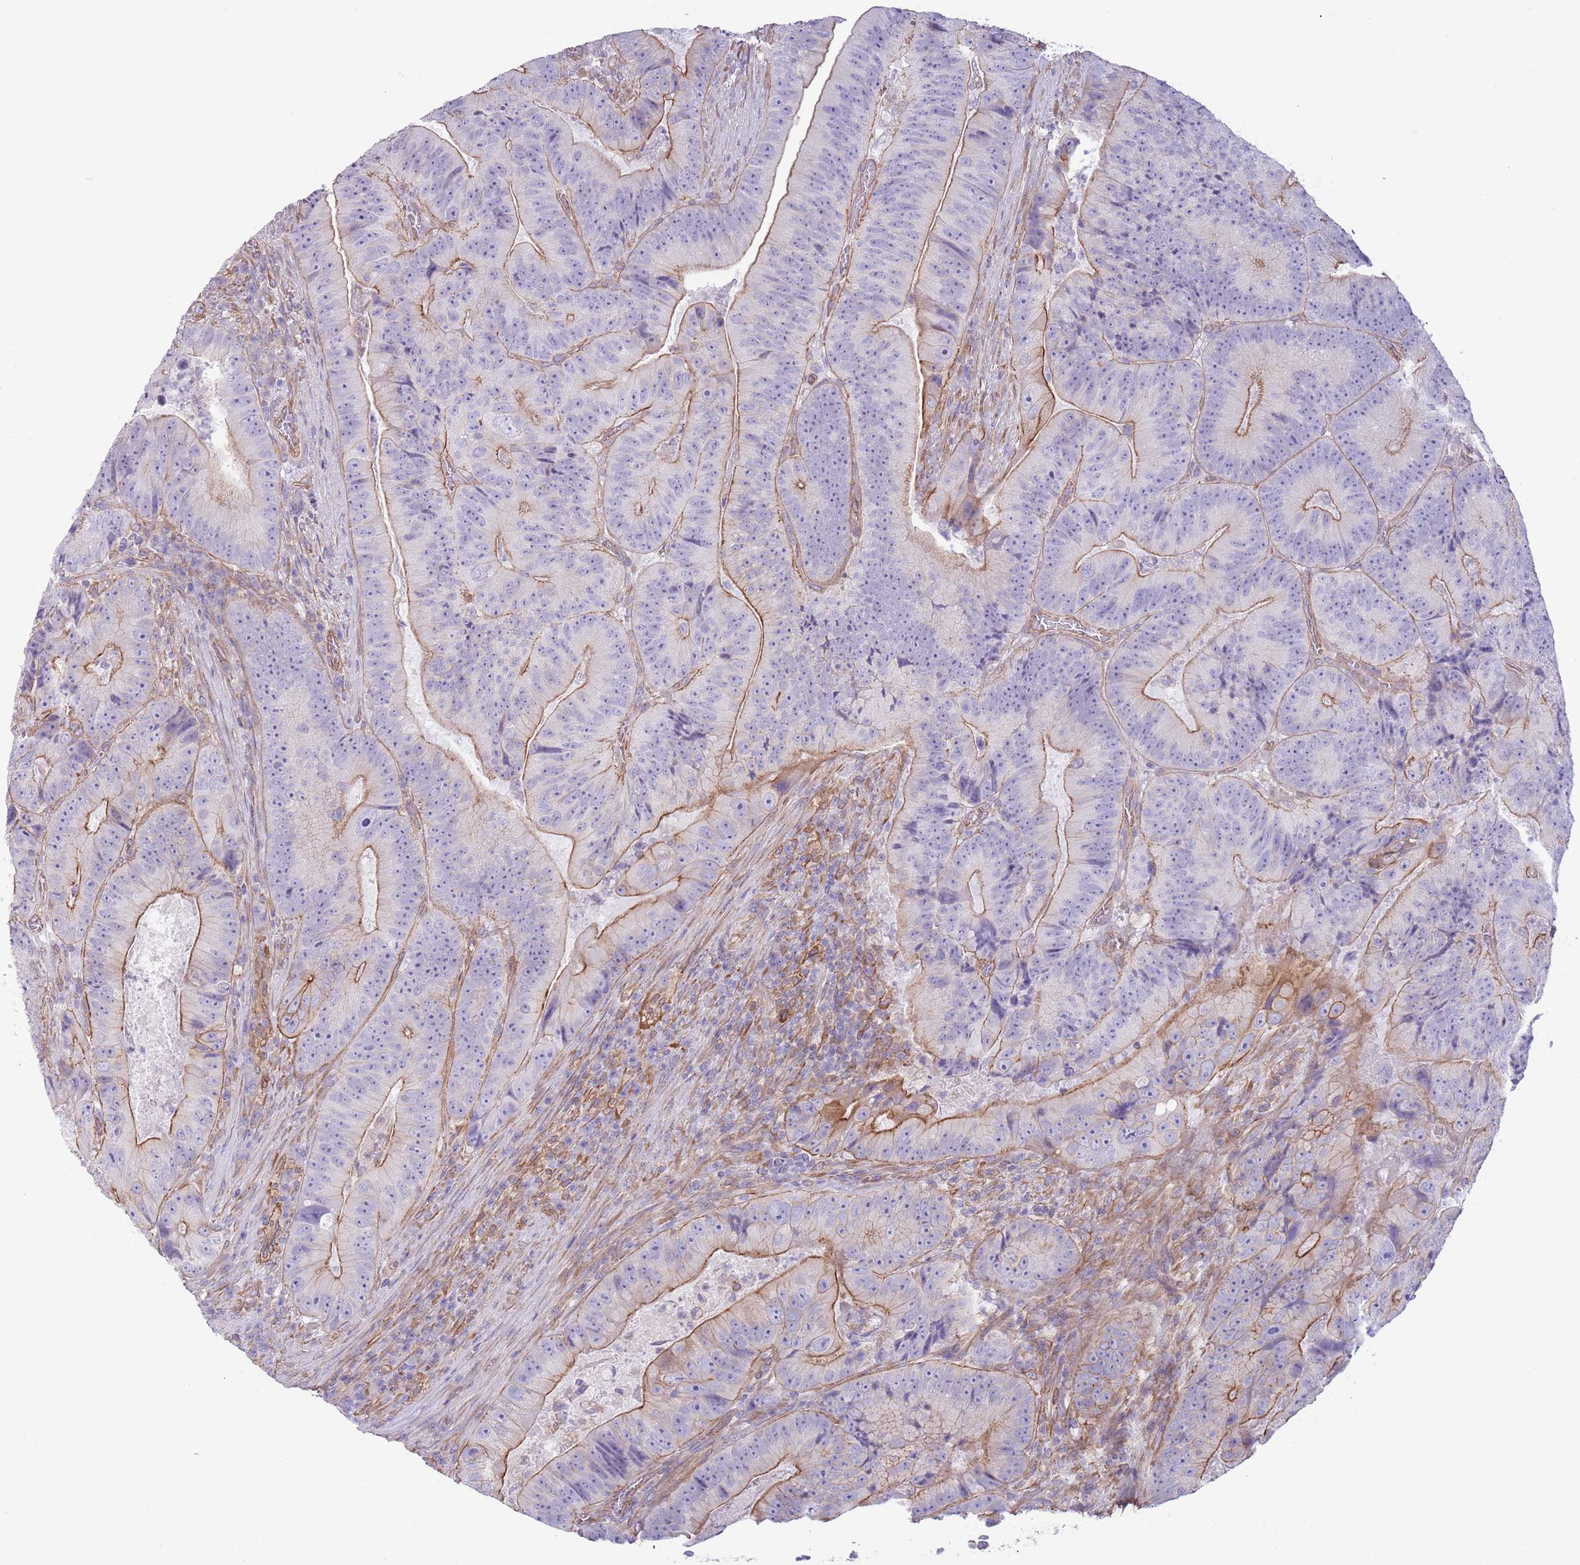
{"staining": {"intensity": "moderate", "quantity": "25%-75%", "location": "cytoplasmic/membranous"}, "tissue": "colorectal cancer", "cell_type": "Tumor cells", "image_type": "cancer", "snomed": [{"axis": "morphology", "description": "Adenocarcinoma, NOS"}, {"axis": "topography", "description": "Colon"}], "caption": "IHC staining of adenocarcinoma (colorectal), which shows medium levels of moderate cytoplasmic/membranous positivity in approximately 25%-75% of tumor cells indicating moderate cytoplasmic/membranous protein expression. The staining was performed using DAB (3,3'-diaminobenzidine) (brown) for protein detection and nuclei were counterstained in hematoxylin (blue).", "gene": "RBP3", "patient": {"sex": "female", "age": 86}}